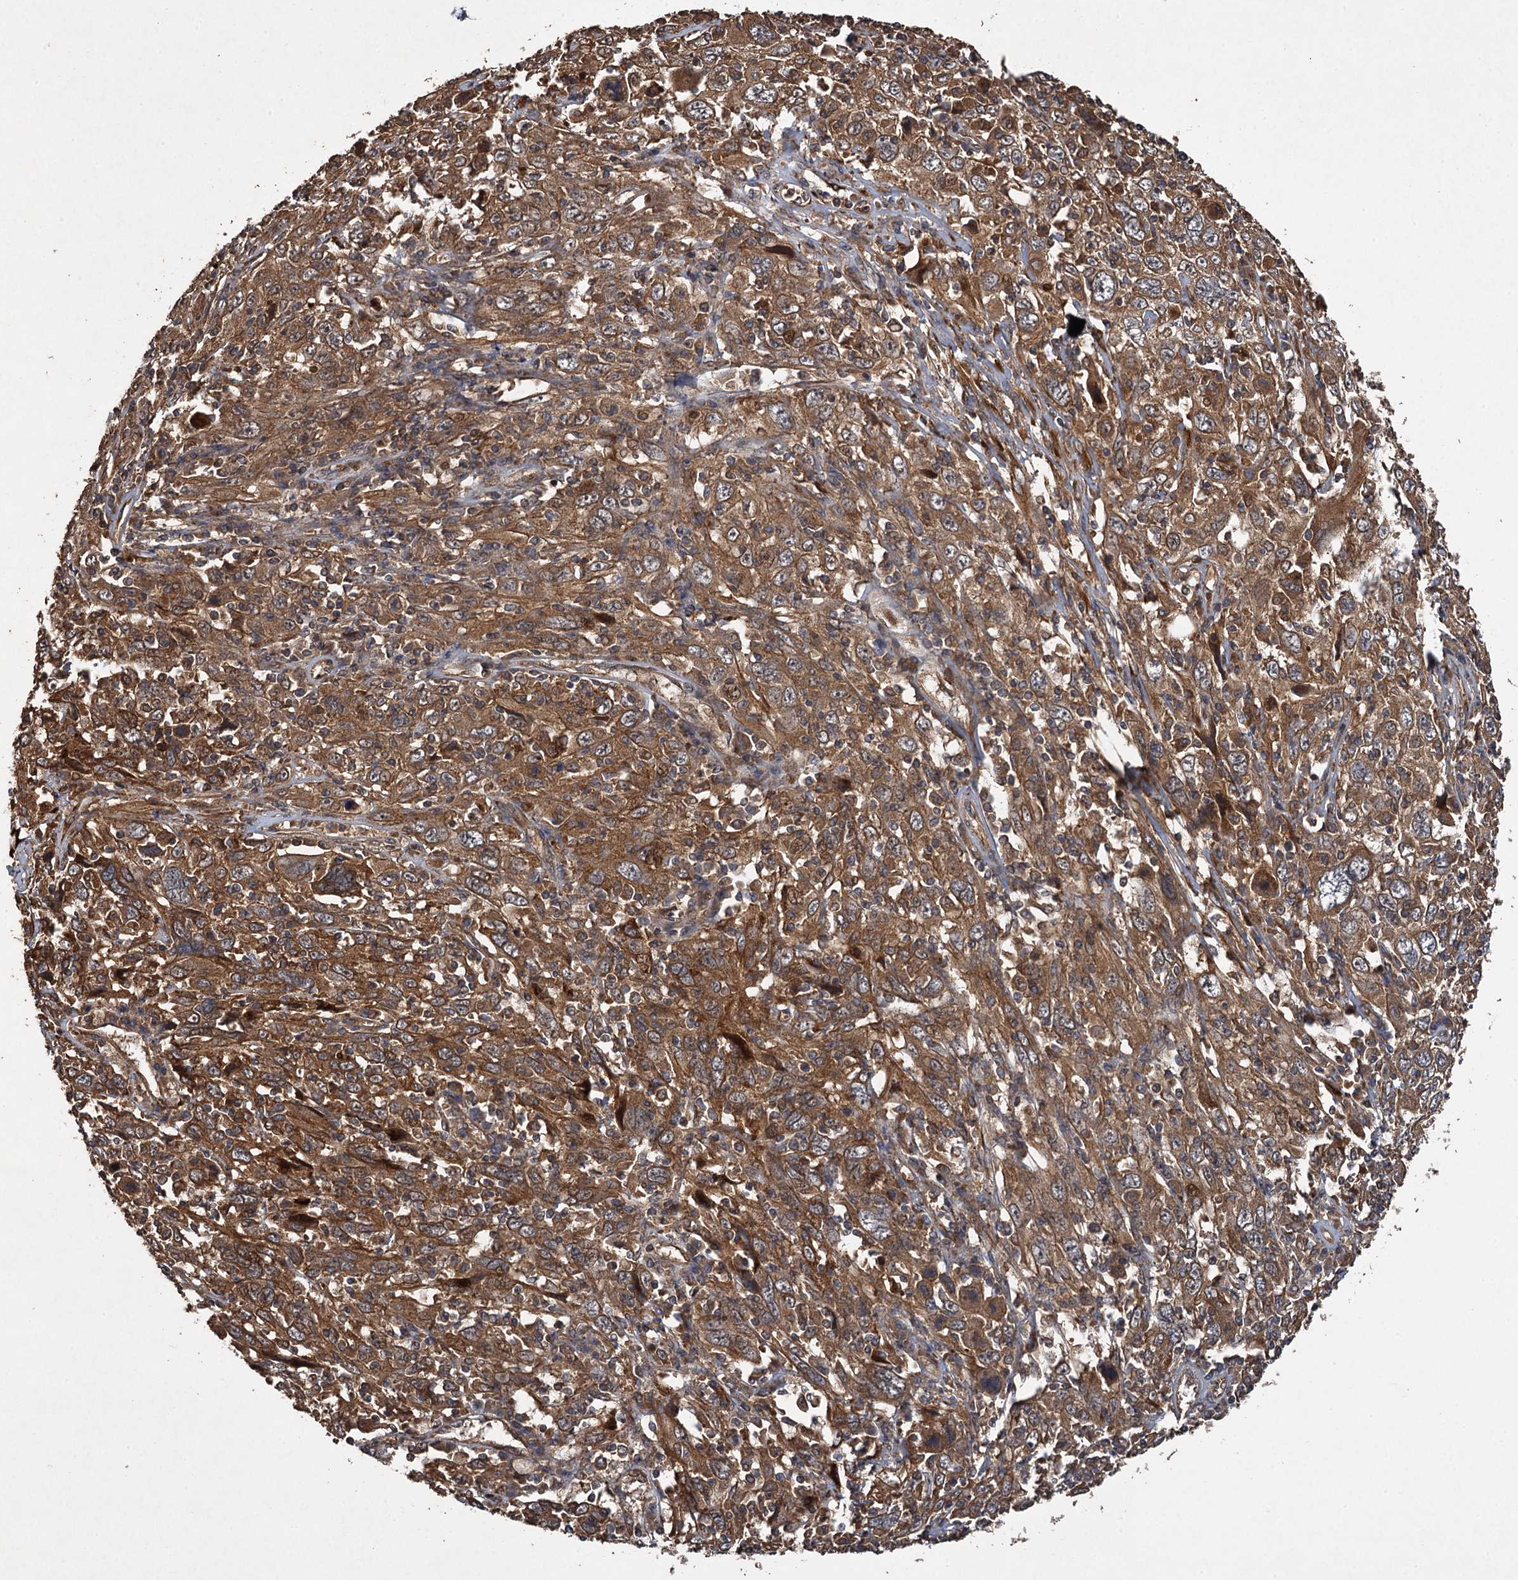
{"staining": {"intensity": "moderate", "quantity": ">75%", "location": "cytoplasmic/membranous"}, "tissue": "cervical cancer", "cell_type": "Tumor cells", "image_type": "cancer", "snomed": [{"axis": "morphology", "description": "Squamous cell carcinoma, NOS"}, {"axis": "topography", "description": "Cervix"}], "caption": "A high-resolution image shows IHC staining of cervical cancer, which demonstrates moderate cytoplasmic/membranous expression in about >75% of tumor cells. Nuclei are stained in blue.", "gene": "TMEM39B", "patient": {"sex": "female", "age": 46}}